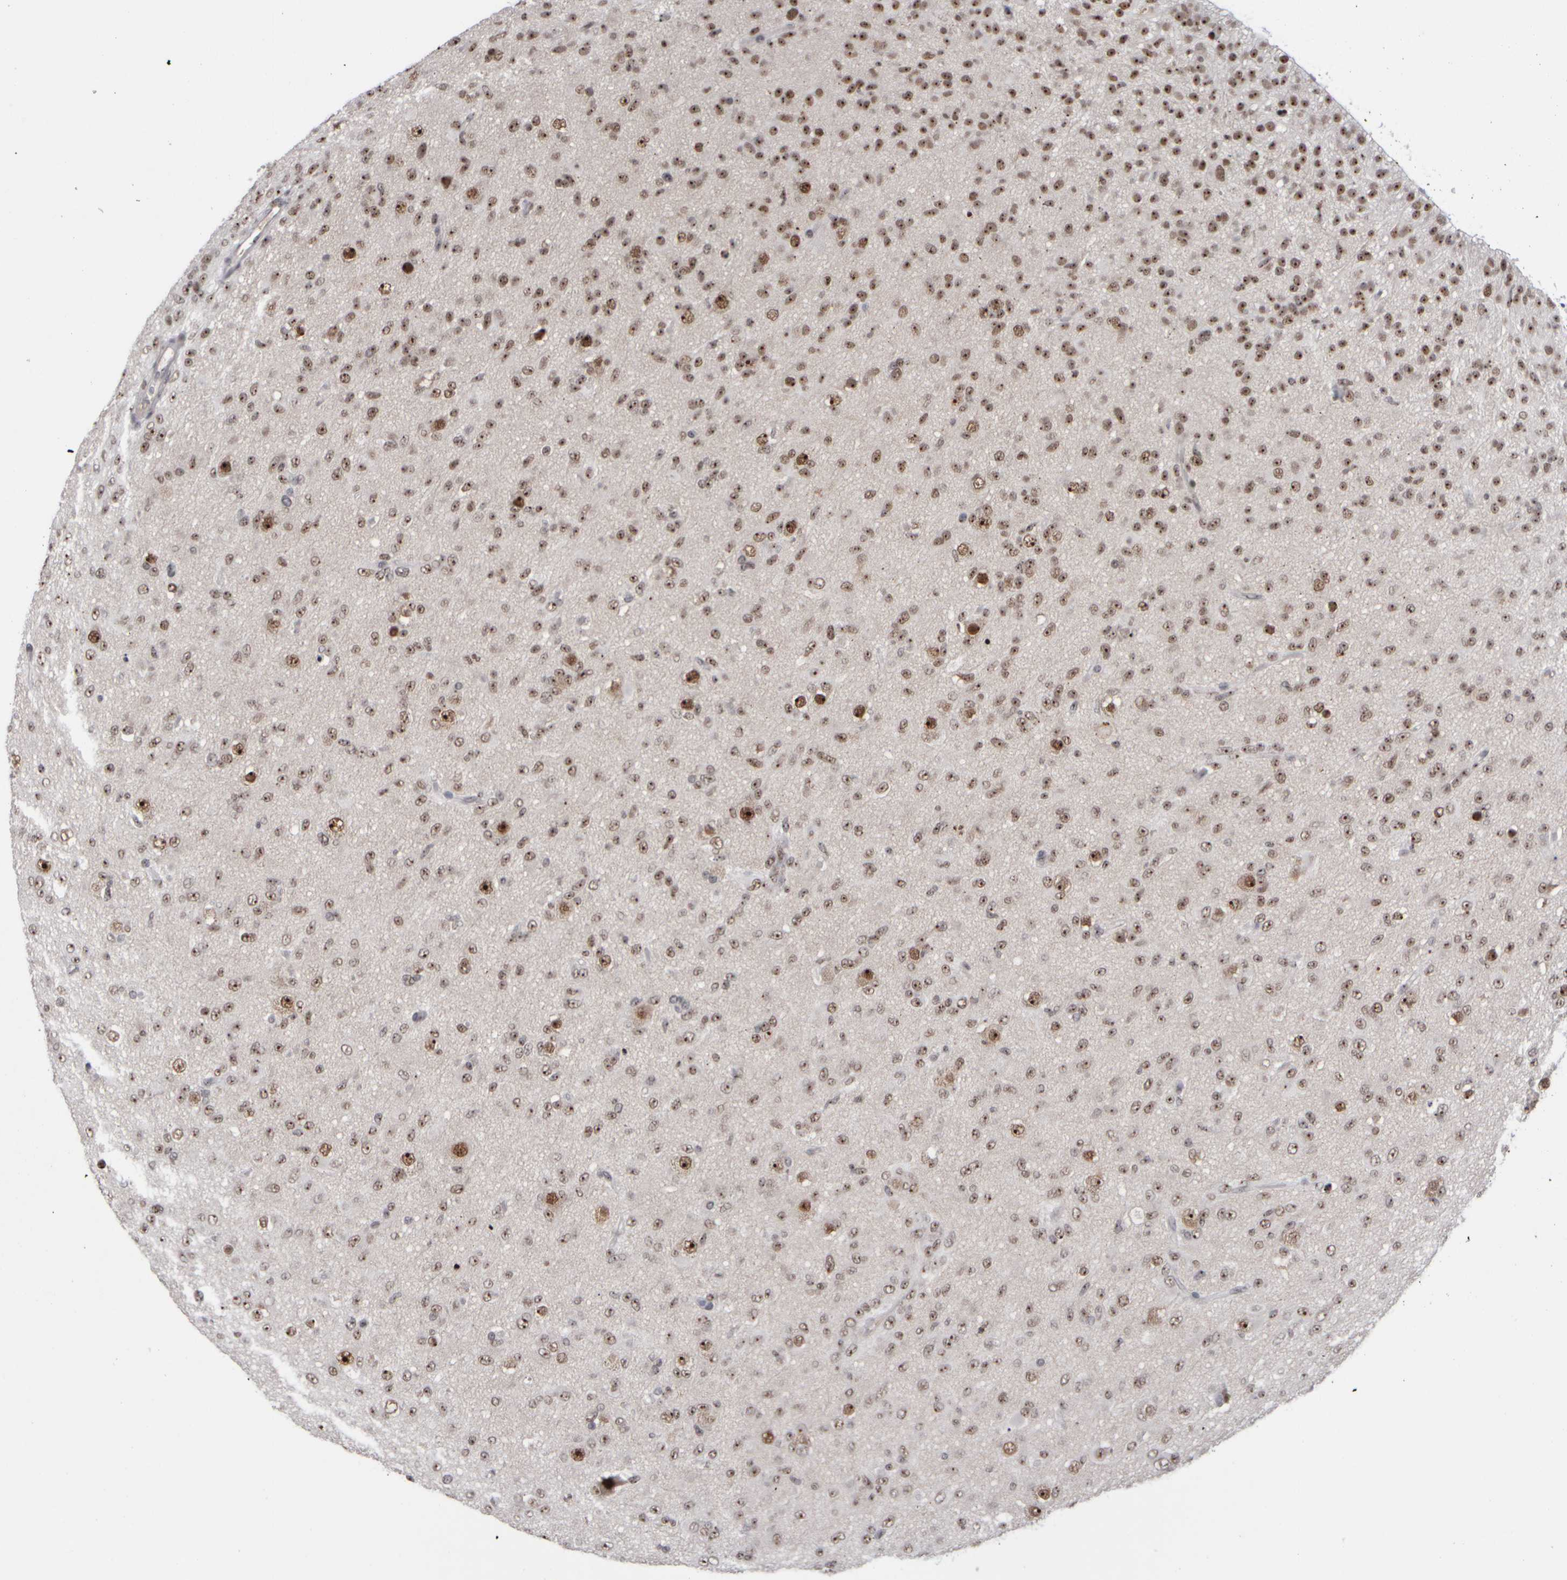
{"staining": {"intensity": "moderate", "quantity": "25%-75%", "location": "nuclear"}, "tissue": "glioma", "cell_type": "Tumor cells", "image_type": "cancer", "snomed": [{"axis": "morphology", "description": "Glioma, malignant, Low grade"}, {"axis": "topography", "description": "Brain"}], "caption": "This is an image of IHC staining of glioma, which shows moderate staining in the nuclear of tumor cells.", "gene": "SURF6", "patient": {"sex": "male", "age": 65}}